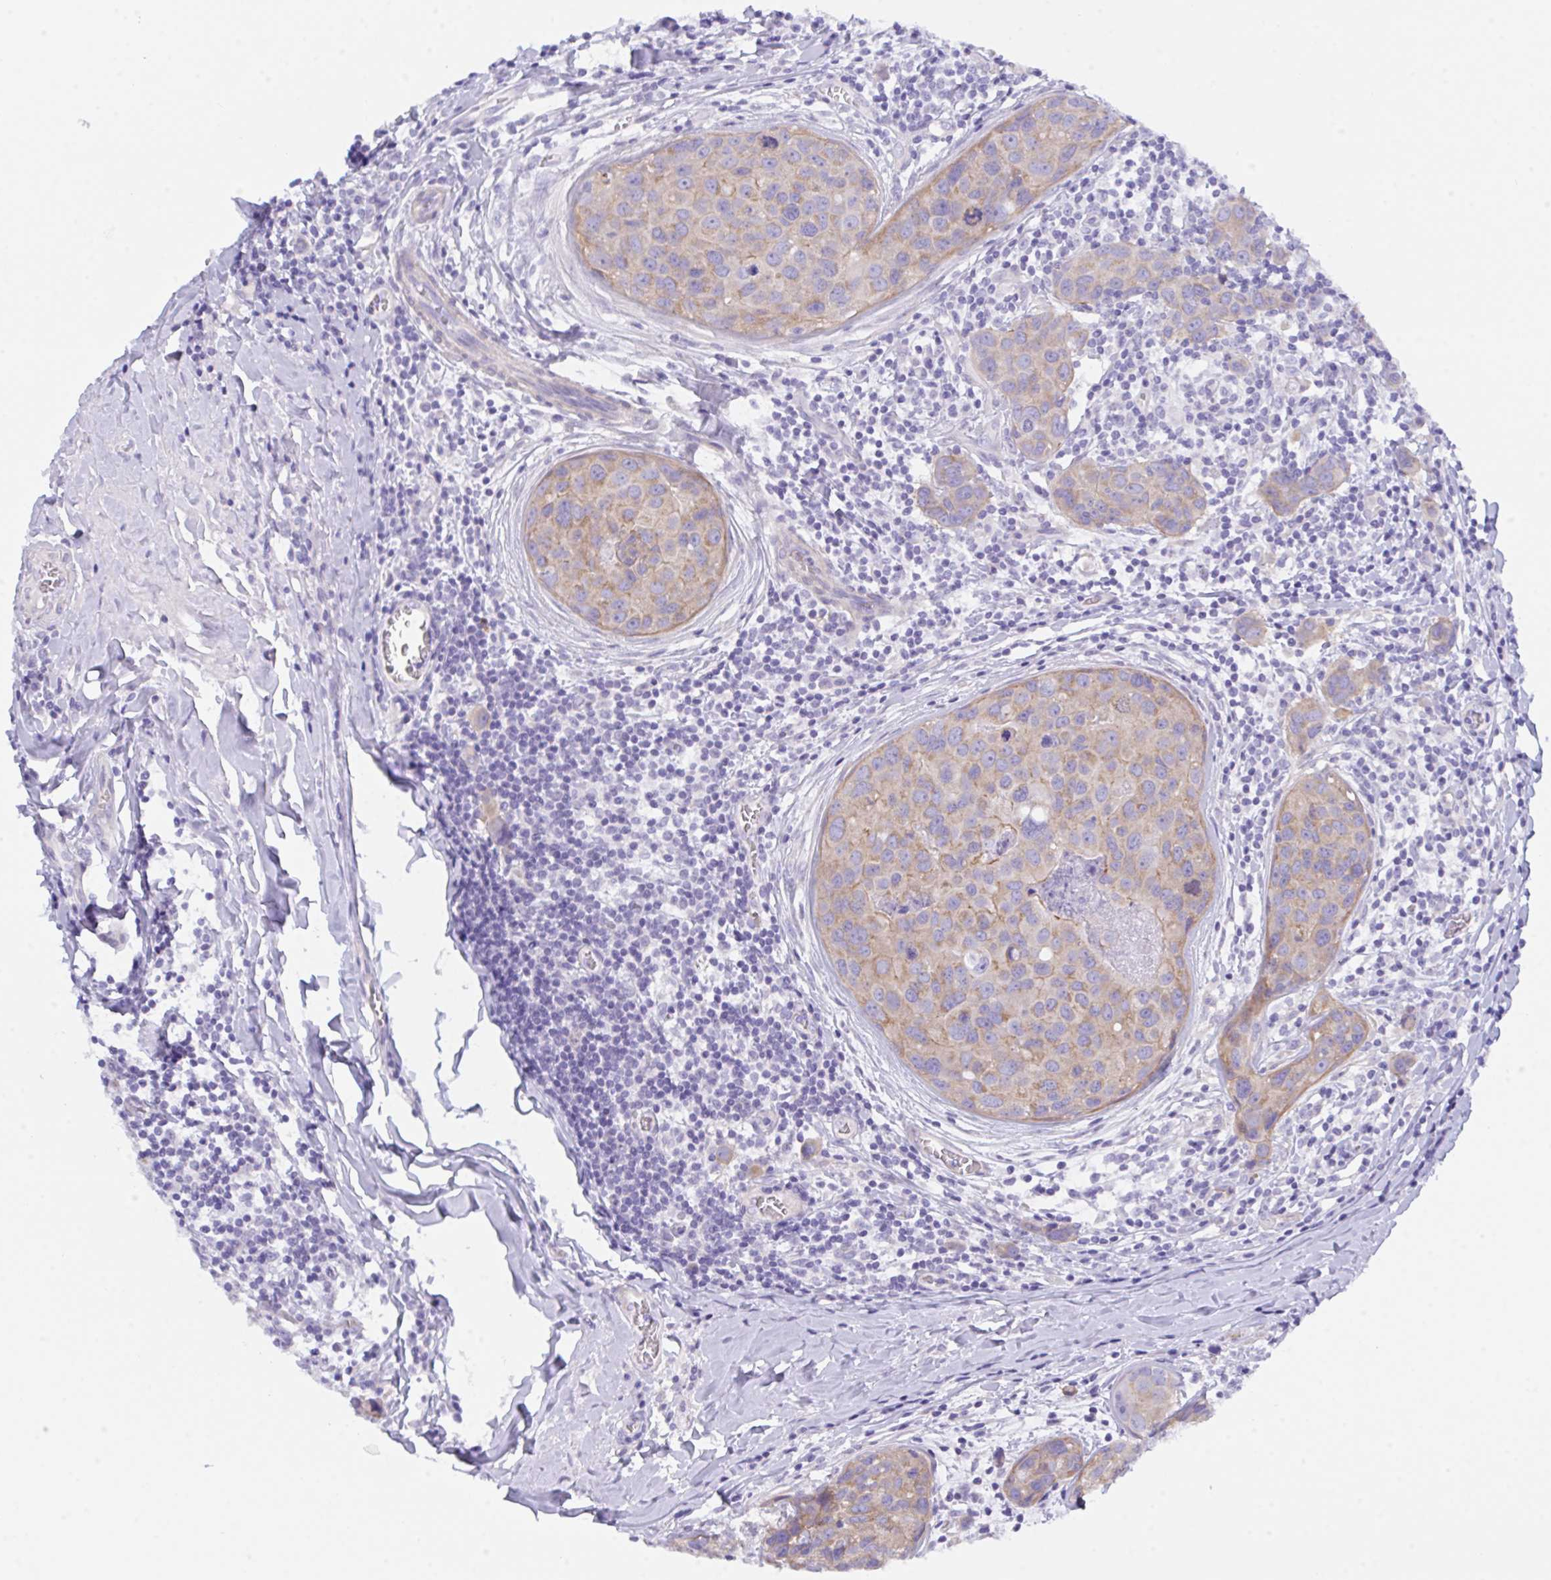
{"staining": {"intensity": "weak", "quantity": "25%-75%", "location": "cytoplasmic/membranous"}, "tissue": "breast cancer", "cell_type": "Tumor cells", "image_type": "cancer", "snomed": [{"axis": "morphology", "description": "Duct carcinoma"}, {"axis": "topography", "description": "Breast"}], "caption": "About 25%-75% of tumor cells in invasive ductal carcinoma (breast) exhibit weak cytoplasmic/membranous protein staining as visualized by brown immunohistochemical staining.", "gene": "CEP170B", "patient": {"sex": "female", "age": 24}}